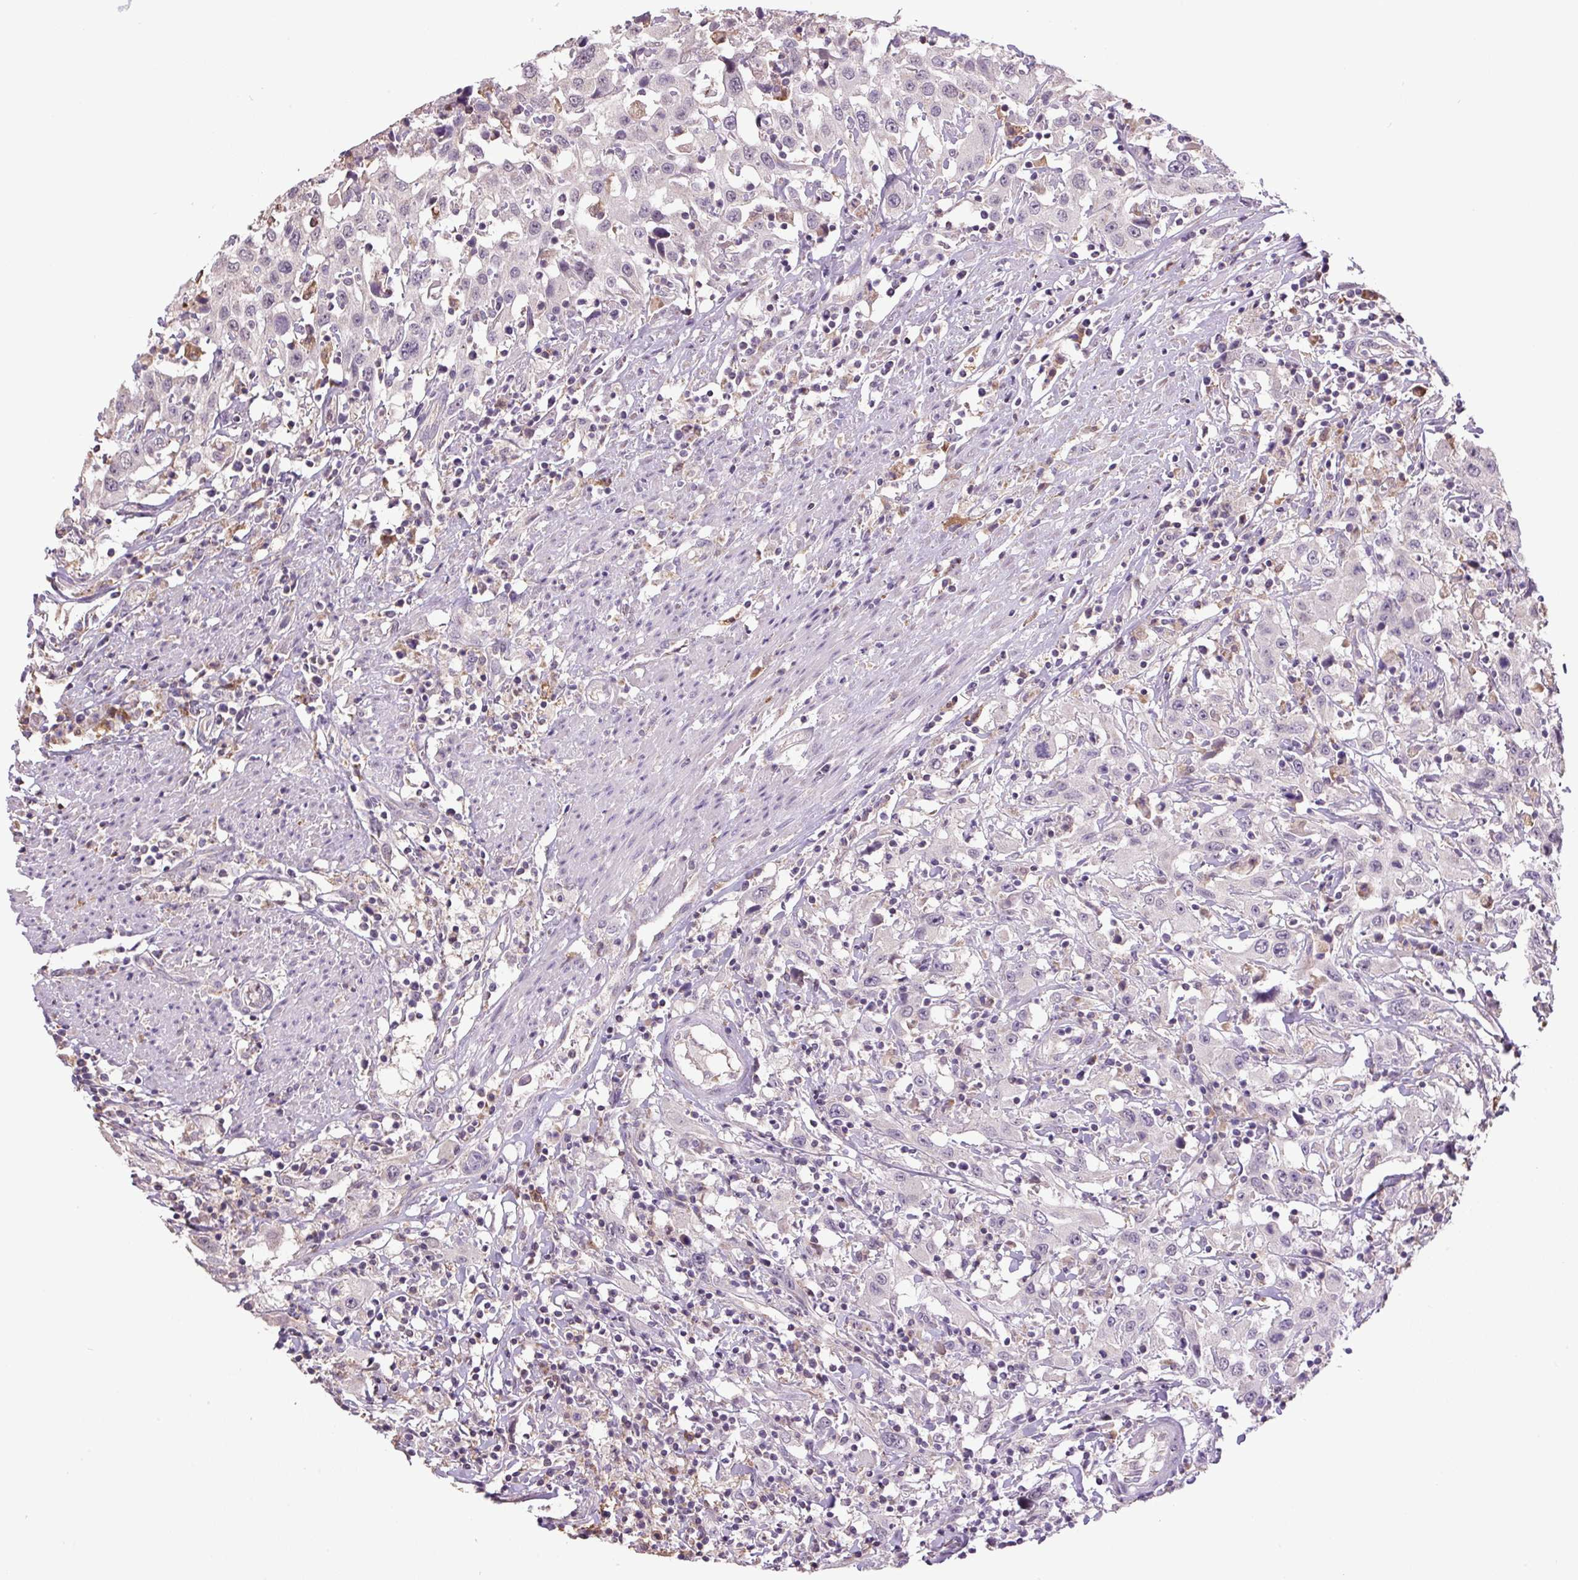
{"staining": {"intensity": "negative", "quantity": "none", "location": "none"}, "tissue": "urothelial cancer", "cell_type": "Tumor cells", "image_type": "cancer", "snomed": [{"axis": "morphology", "description": "Urothelial carcinoma, High grade"}, {"axis": "topography", "description": "Urinary bladder"}], "caption": "A micrograph of high-grade urothelial carcinoma stained for a protein exhibits no brown staining in tumor cells.", "gene": "SGF29", "patient": {"sex": "male", "age": 61}}